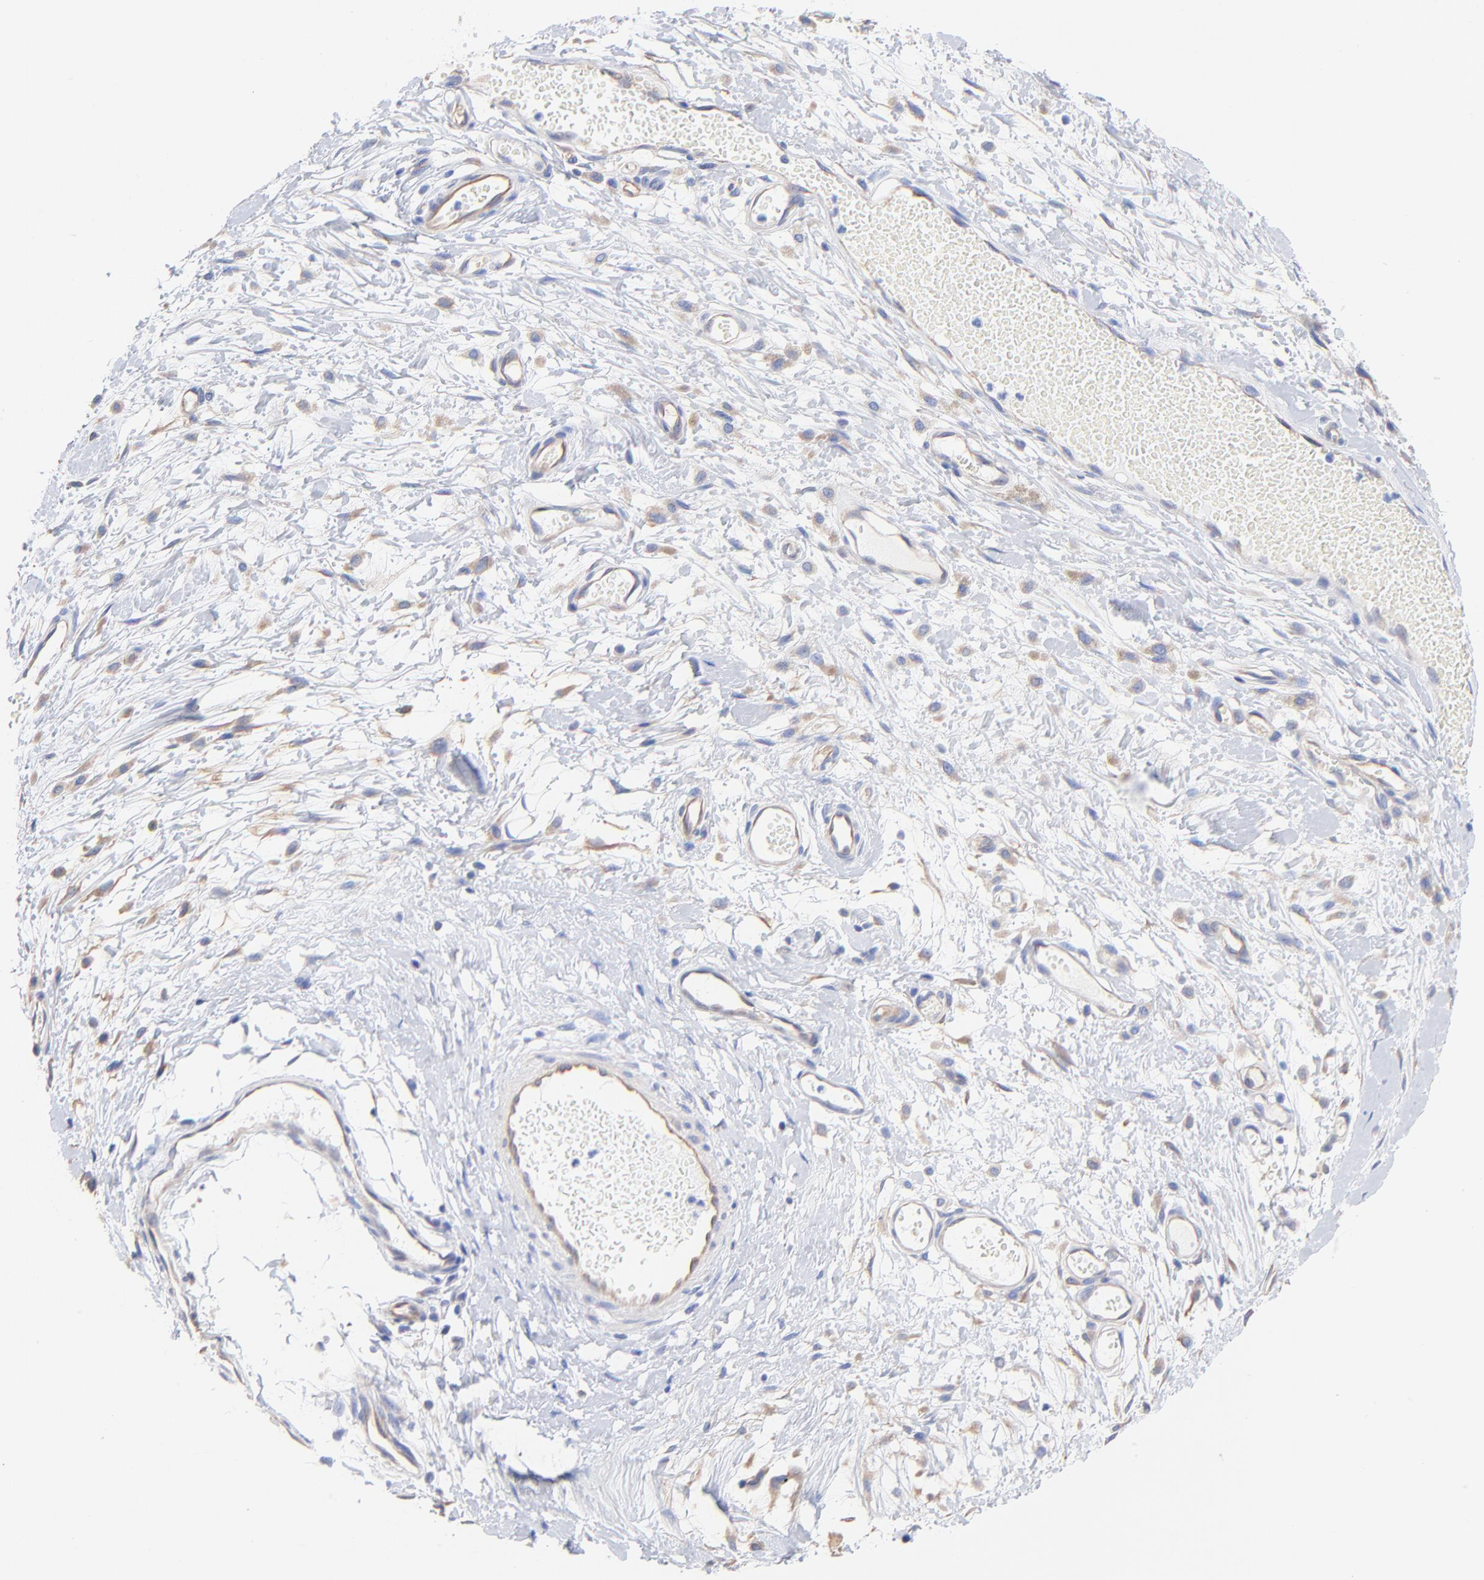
{"staining": {"intensity": "weak", "quantity": "25%-75%", "location": "cytoplasmic/membranous"}, "tissue": "melanoma", "cell_type": "Tumor cells", "image_type": "cancer", "snomed": [{"axis": "morphology", "description": "Malignant melanoma, Metastatic site"}, {"axis": "topography", "description": "Lymph node"}], "caption": "Immunohistochemistry of human malignant melanoma (metastatic site) shows low levels of weak cytoplasmic/membranous staining in approximately 25%-75% of tumor cells.", "gene": "SLC44A2", "patient": {"sex": "male", "age": 59}}